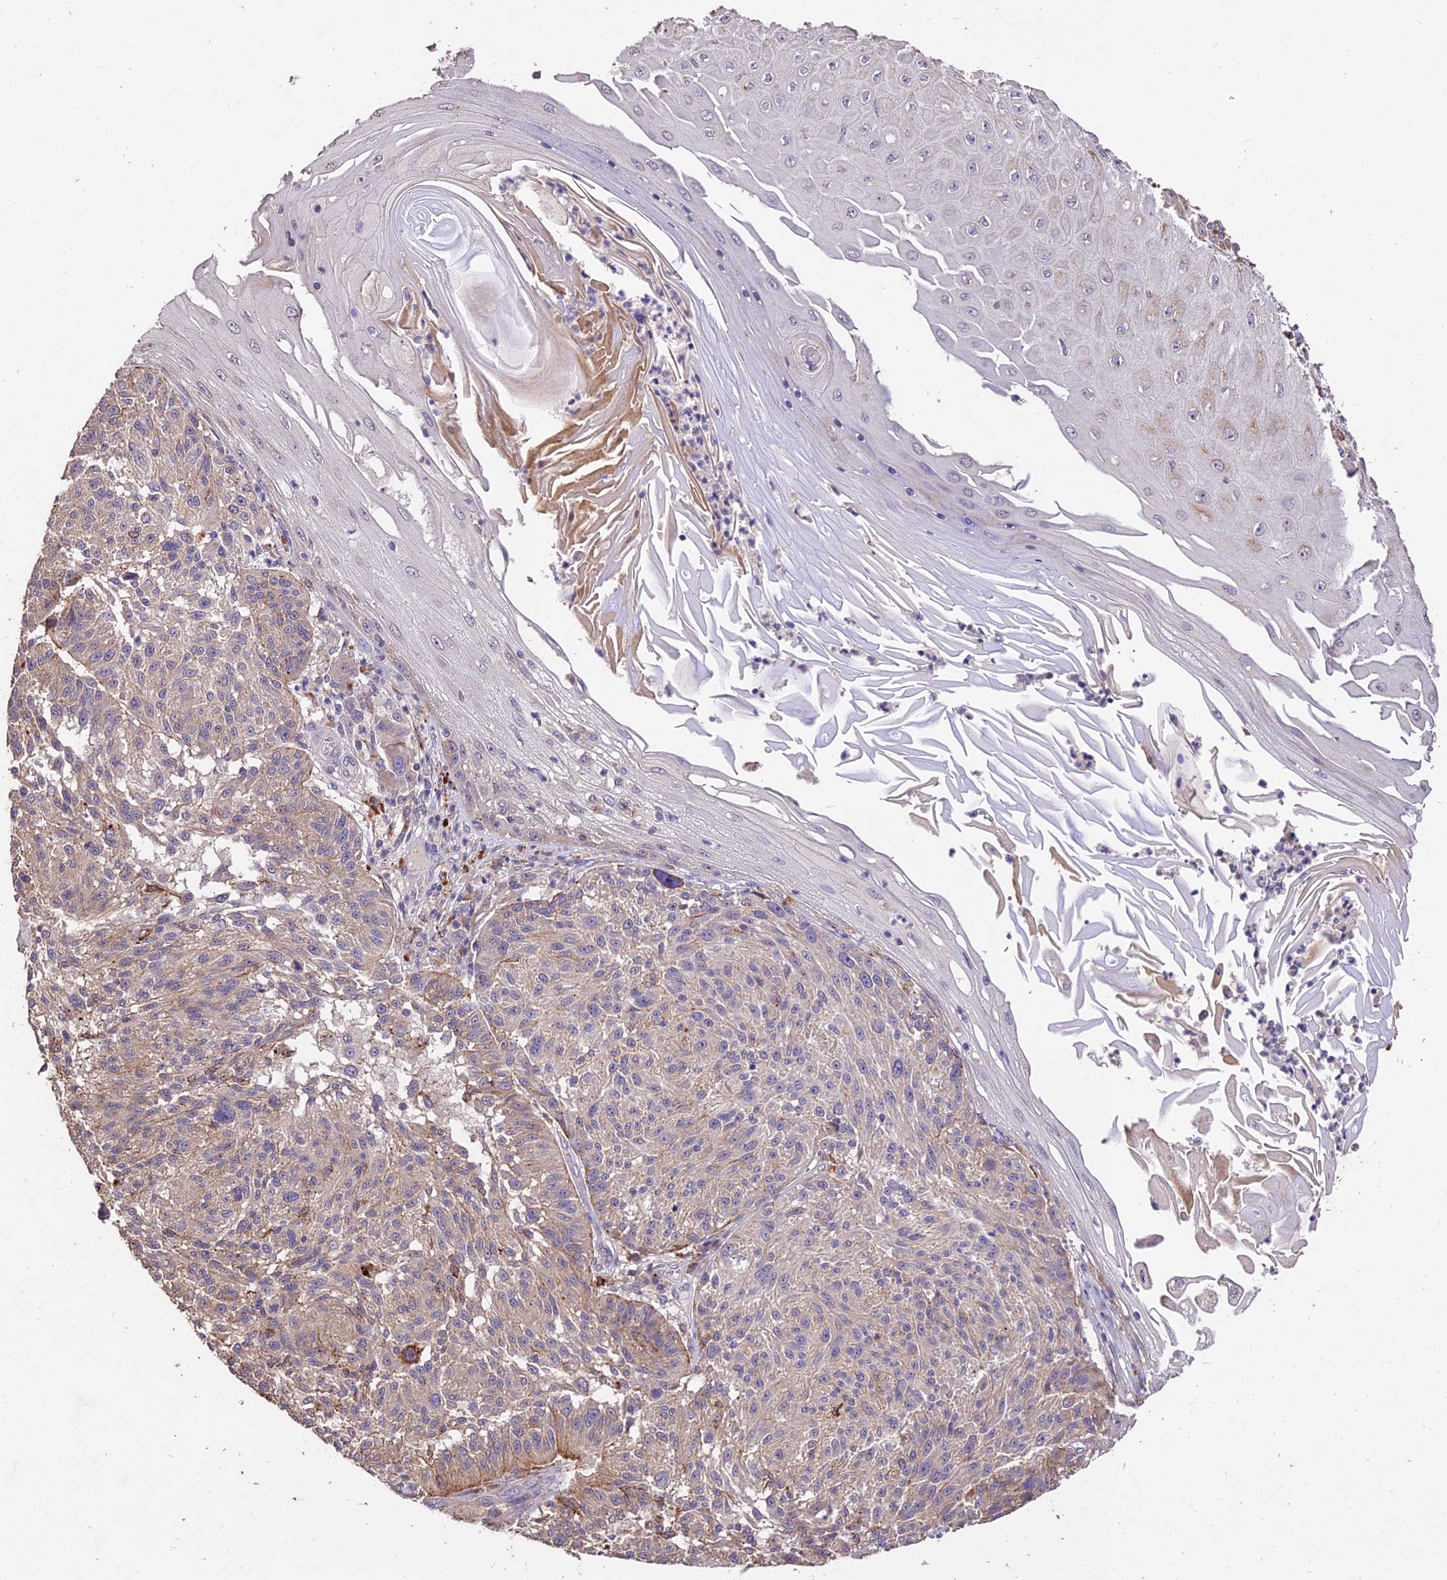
{"staining": {"intensity": "weak", "quantity": "25%-75%", "location": "cytoplasmic/membranous"}, "tissue": "melanoma", "cell_type": "Tumor cells", "image_type": "cancer", "snomed": [{"axis": "morphology", "description": "Malignant melanoma, NOS"}, {"axis": "topography", "description": "Skin"}], "caption": "Immunohistochemical staining of human melanoma reveals low levels of weak cytoplasmic/membranous positivity in about 25%-75% of tumor cells.", "gene": "SDHD", "patient": {"sex": "male", "age": 53}}